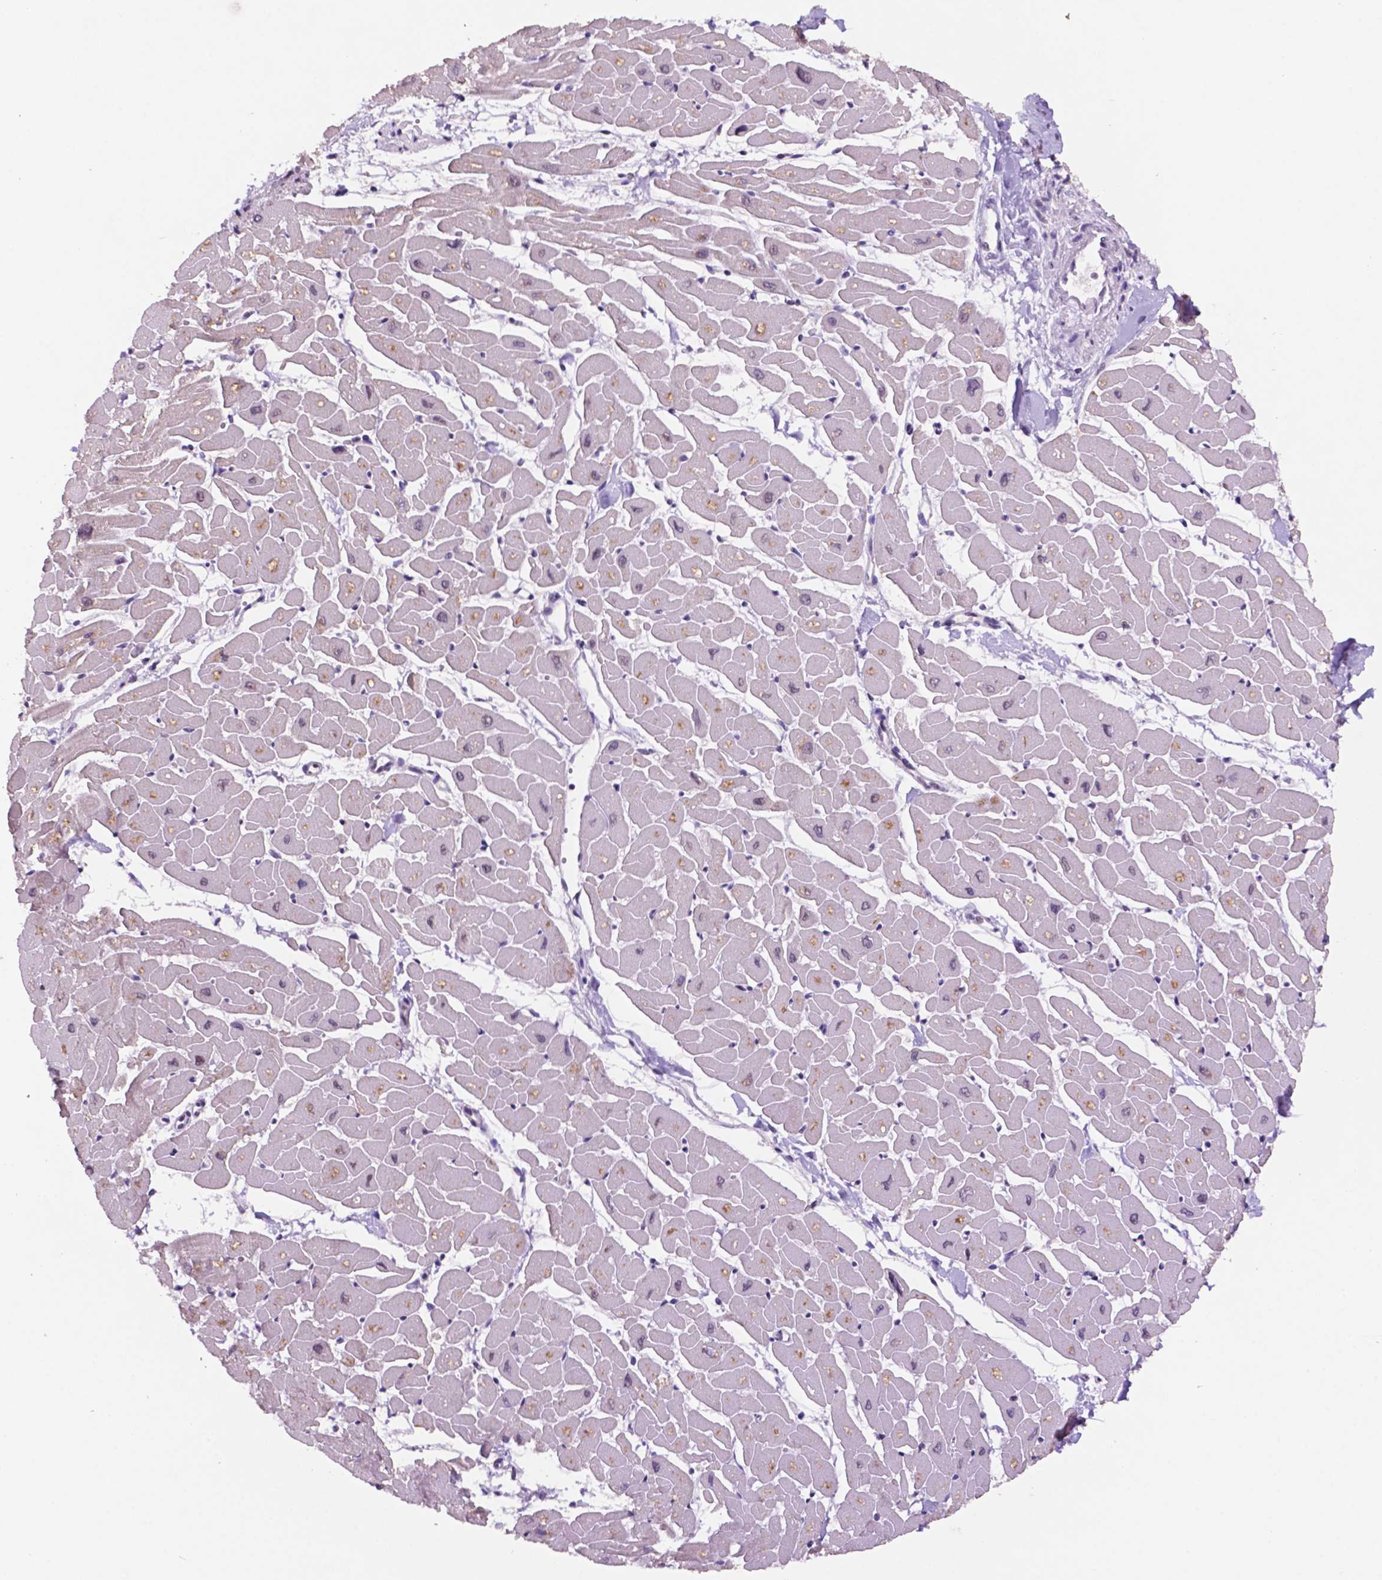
{"staining": {"intensity": "moderate", "quantity": "<25%", "location": "nuclear"}, "tissue": "heart muscle", "cell_type": "Cardiomyocytes", "image_type": "normal", "snomed": [{"axis": "morphology", "description": "Normal tissue, NOS"}, {"axis": "topography", "description": "Heart"}], "caption": "High-power microscopy captured an immunohistochemistry photomicrograph of unremarkable heart muscle, revealing moderate nuclear expression in approximately <25% of cardiomyocytes.", "gene": "NCOR1", "patient": {"sex": "male", "age": 57}}